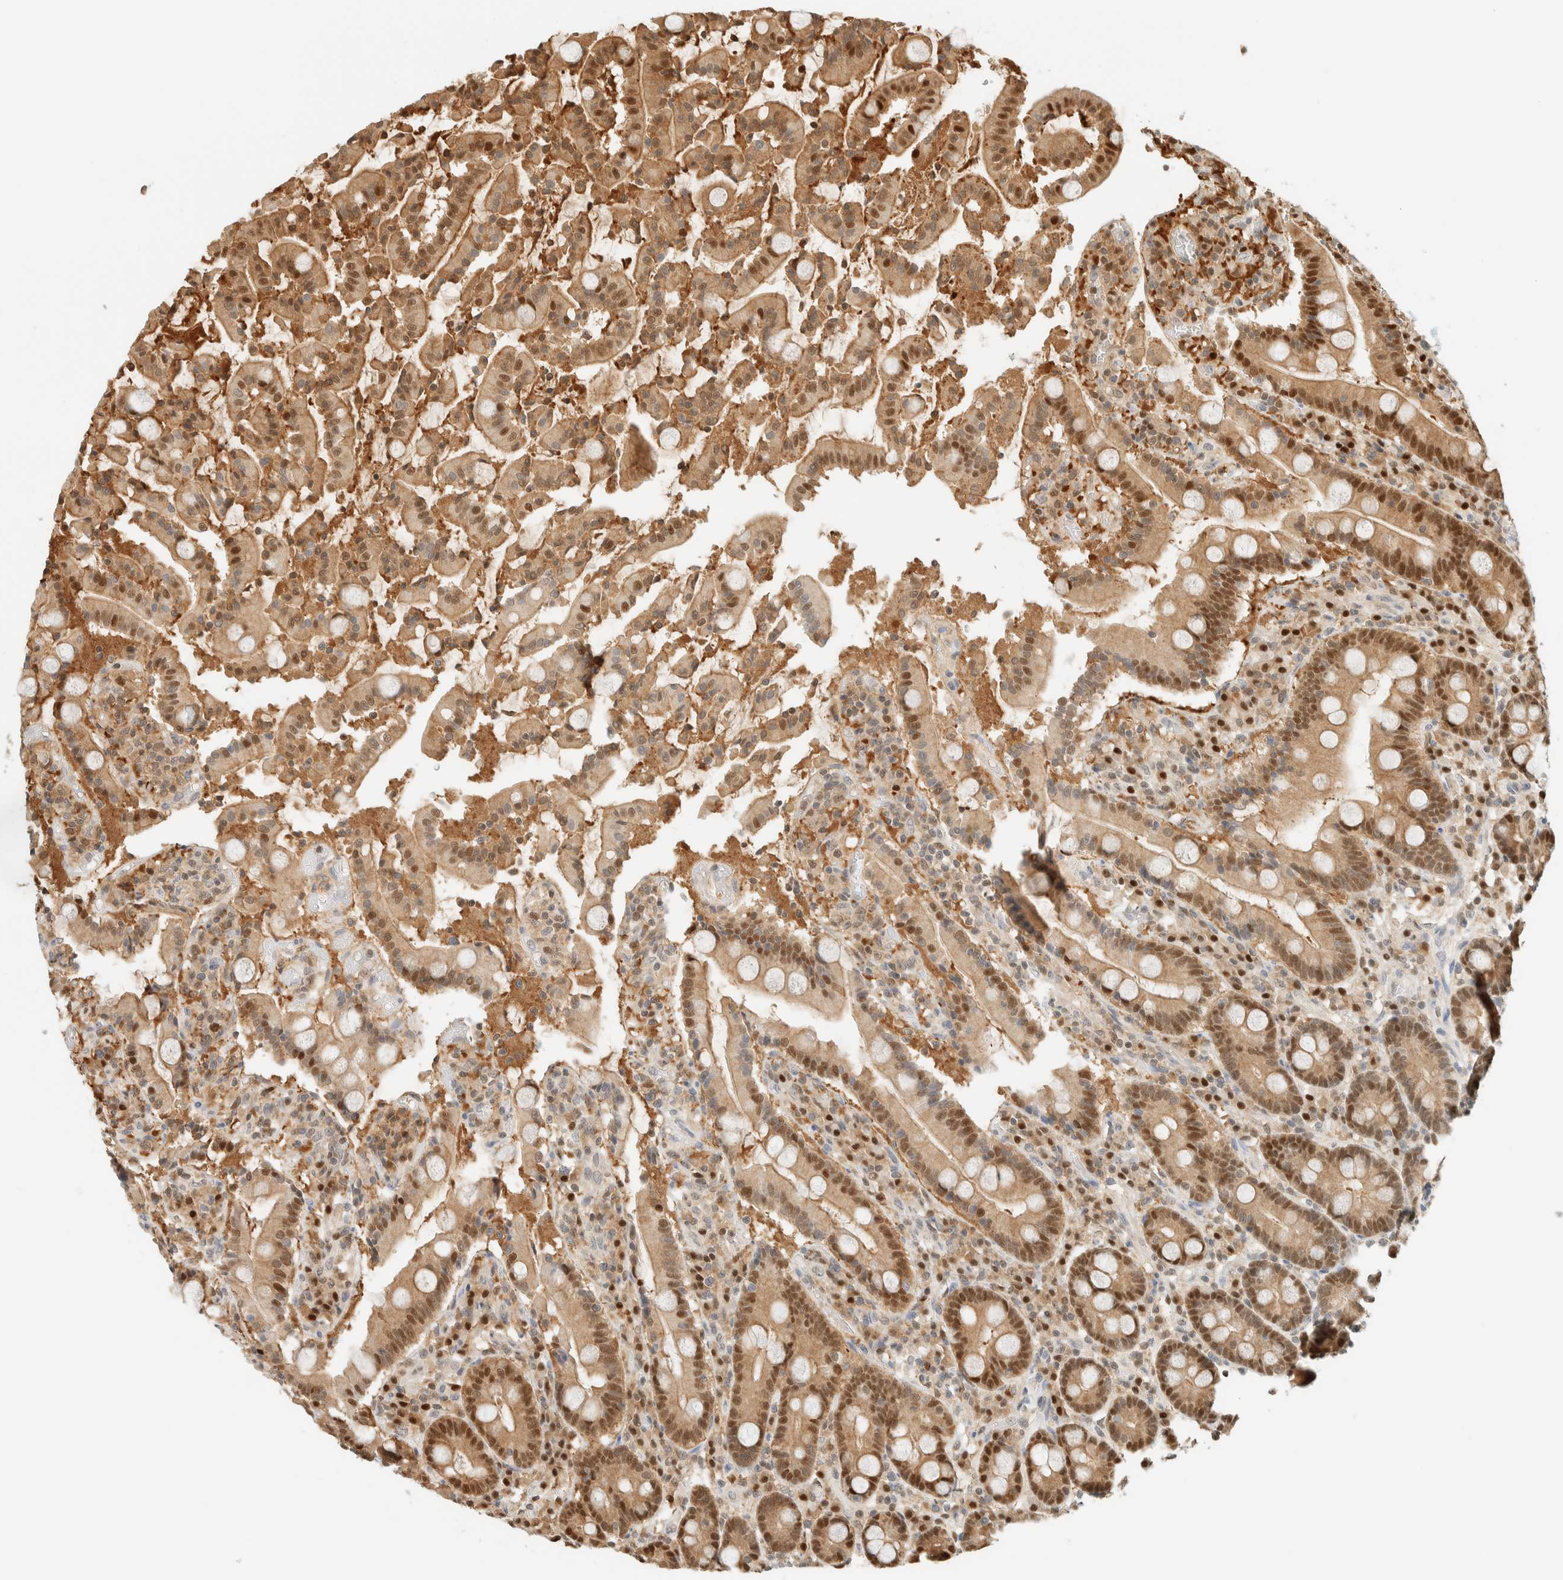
{"staining": {"intensity": "moderate", "quantity": ">75%", "location": "cytoplasmic/membranous,nuclear"}, "tissue": "duodenum", "cell_type": "Glandular cells", "image_type": "normal", "snomed": [{"axis": "morphology", "description": "Normal tissue, NOS"}, {"axis": "topography", "description": "Small intestine, NOS"}], "caption": "Immunohistochemistry (DAB (3,3'-diaminobenzidine)) staining of normal duodenum exhibits moderate cytoplasmic/membranous,nuclear protein positivity in approximately >75% of glandular cells.", "gene": "ZBTB37", "patient": {"sex": "female", "age": 71}}